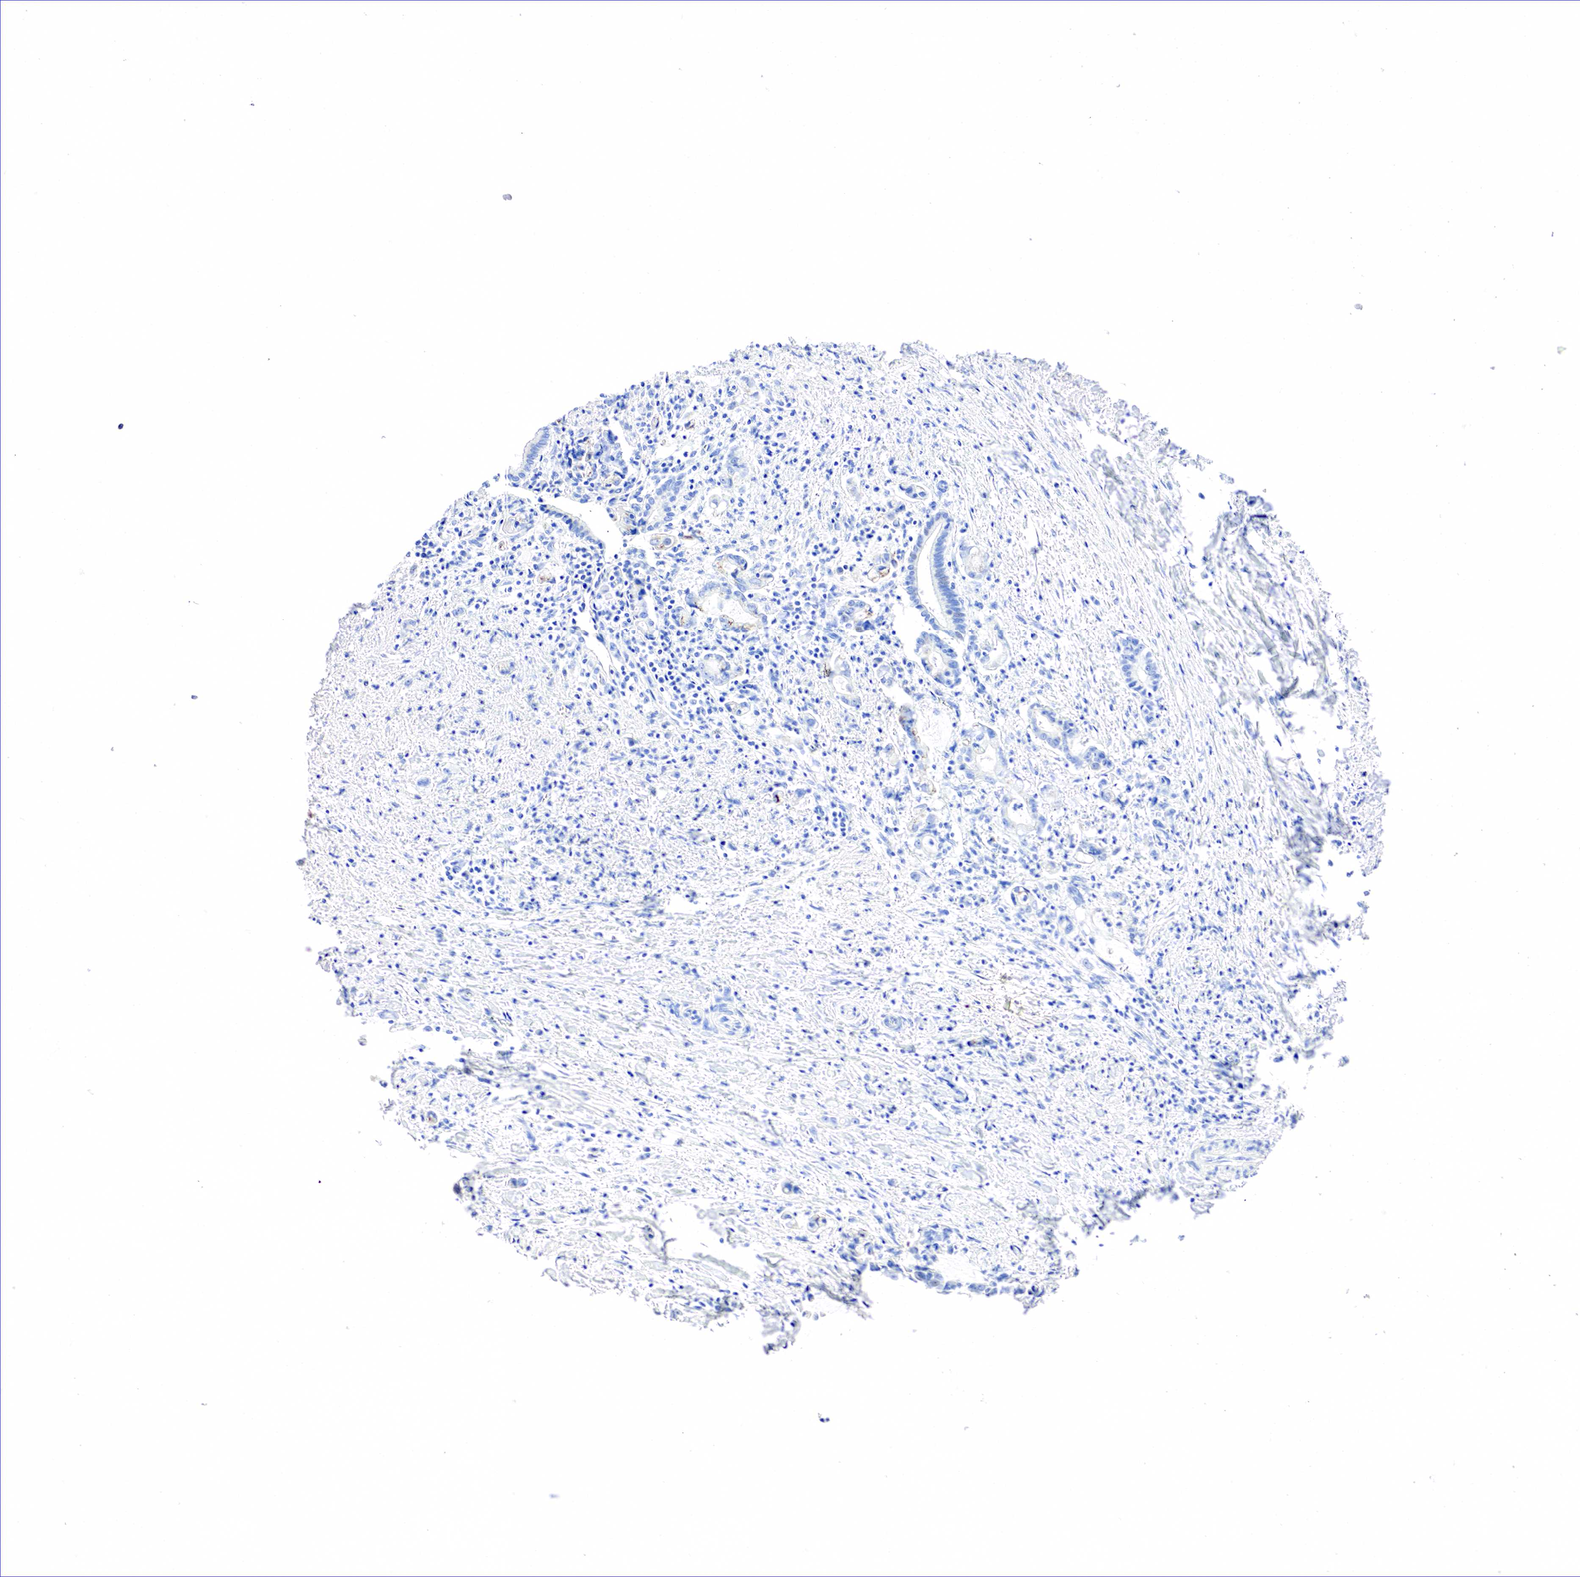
{"staining": {"intensity": "negative", "quantity": "none", "location": "none"}, "tissue": "liver cancer", "cell_type": "Tumor cells", "image_type": "cancer", "snomed": [{"axis": "morphology", "description": "Cholangiocarcinoma"}, {"axis": "topography", "description": "Liver"}], "caption": "Tumor cells are negative for protein expression in human cholangiocarcinoma (liver). Brightfield microscopy of immunohistochemistry stained with DAB (brown) and hematoxylin (blue), captured at high magnification.", "gene": "SST", "patient": {"sex": "male", "age": 57}}